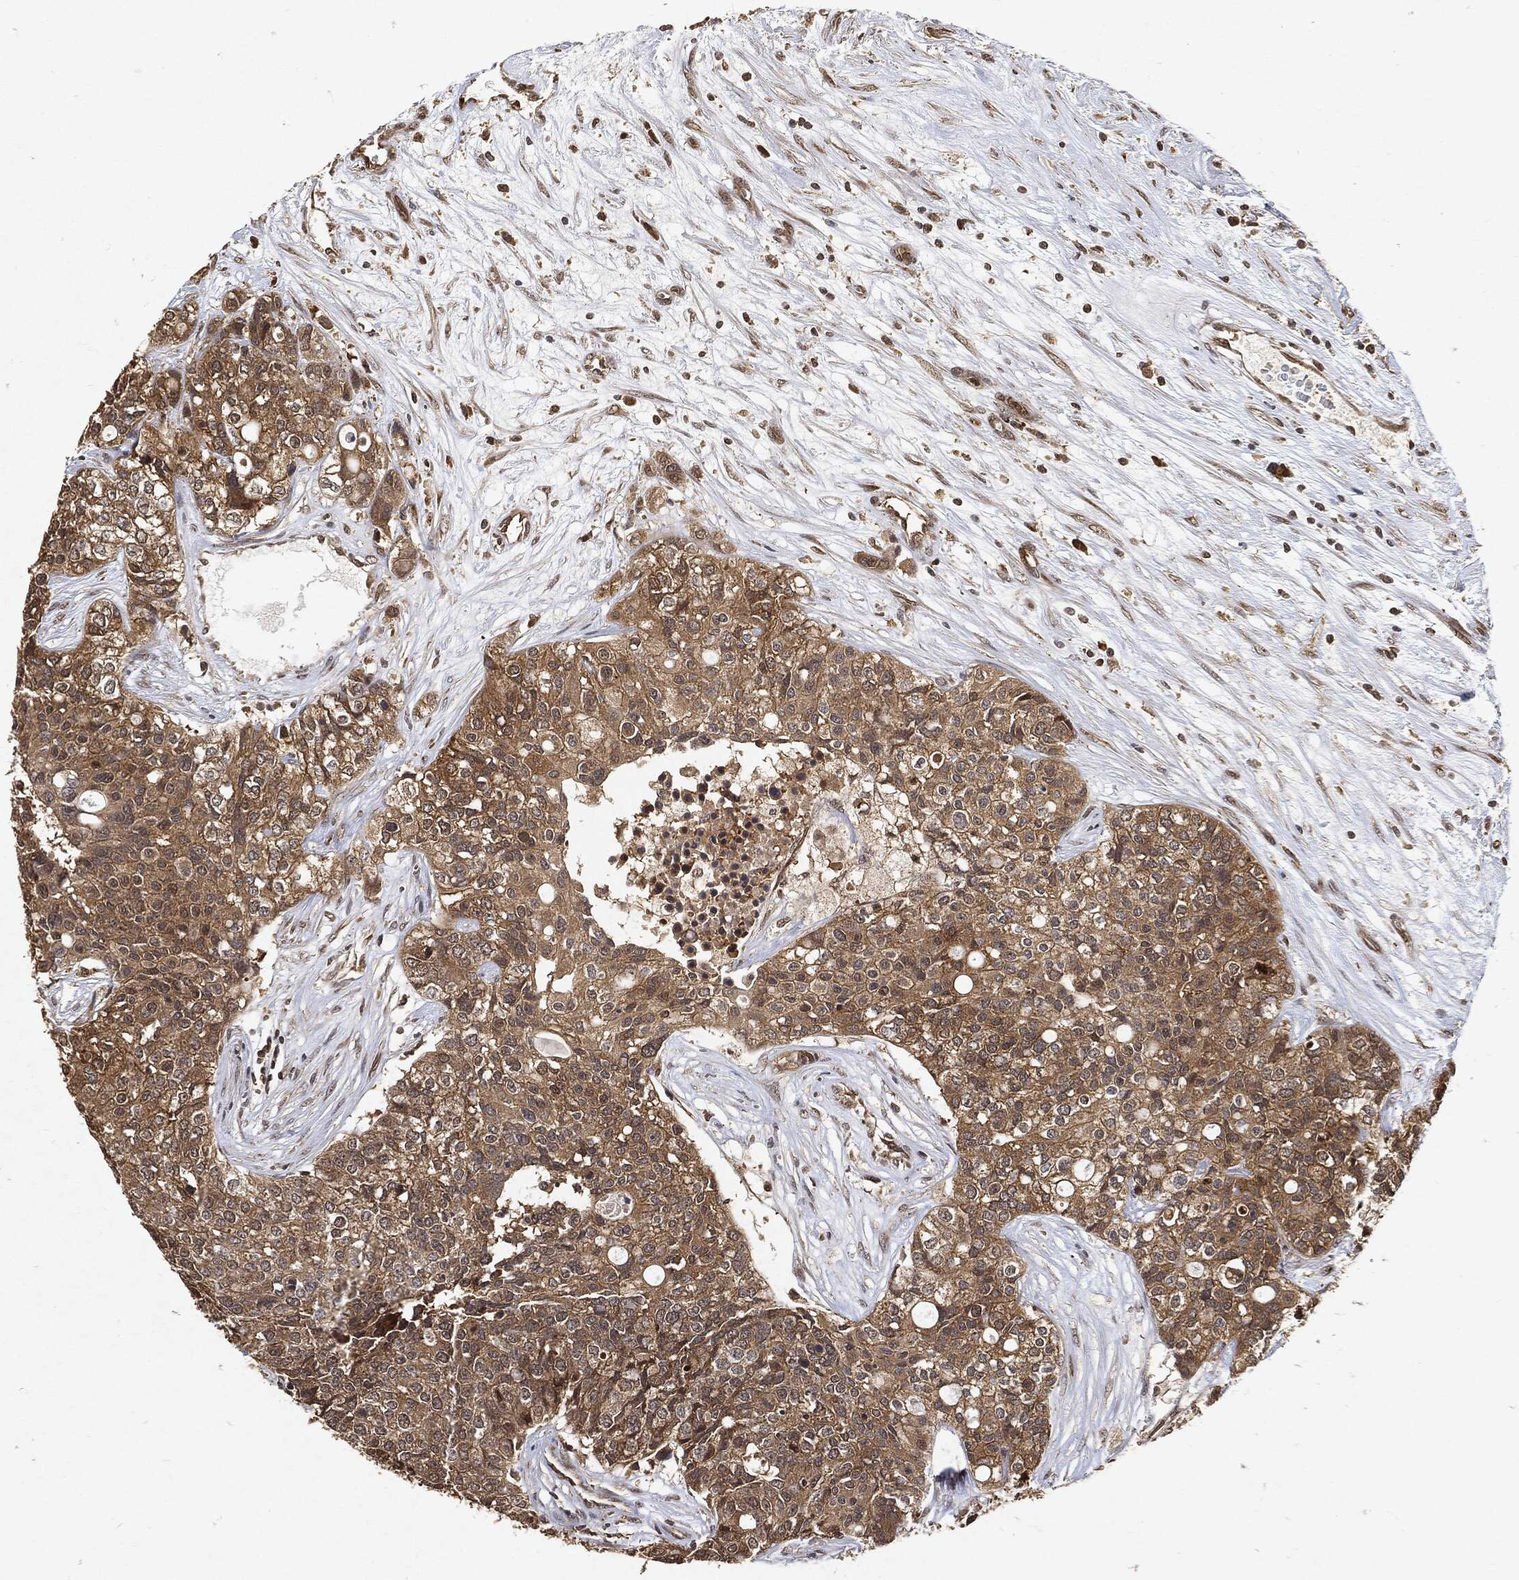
{"staining": {"intensity": "moderate", "quantity": ">75%", "location": "cytoplasmic/membranous"}, "tissue": "carcinoid", "cell_type": "Tumor cells", "image_type": "cancer", "snomed": [{"axis": "morphology", "description": "Carcinoid, malignant, NOS"}, {"axis": "topography", "description": "Colon"}], "caption": "Carcinoid tissue reveals moderate cytoplasmic/membranous expression in approximately >75% of tumor cells, visualized by immunohistochemistry.", "gene": "ZNF226", "patient": {"sex": "male", "age": 81}}